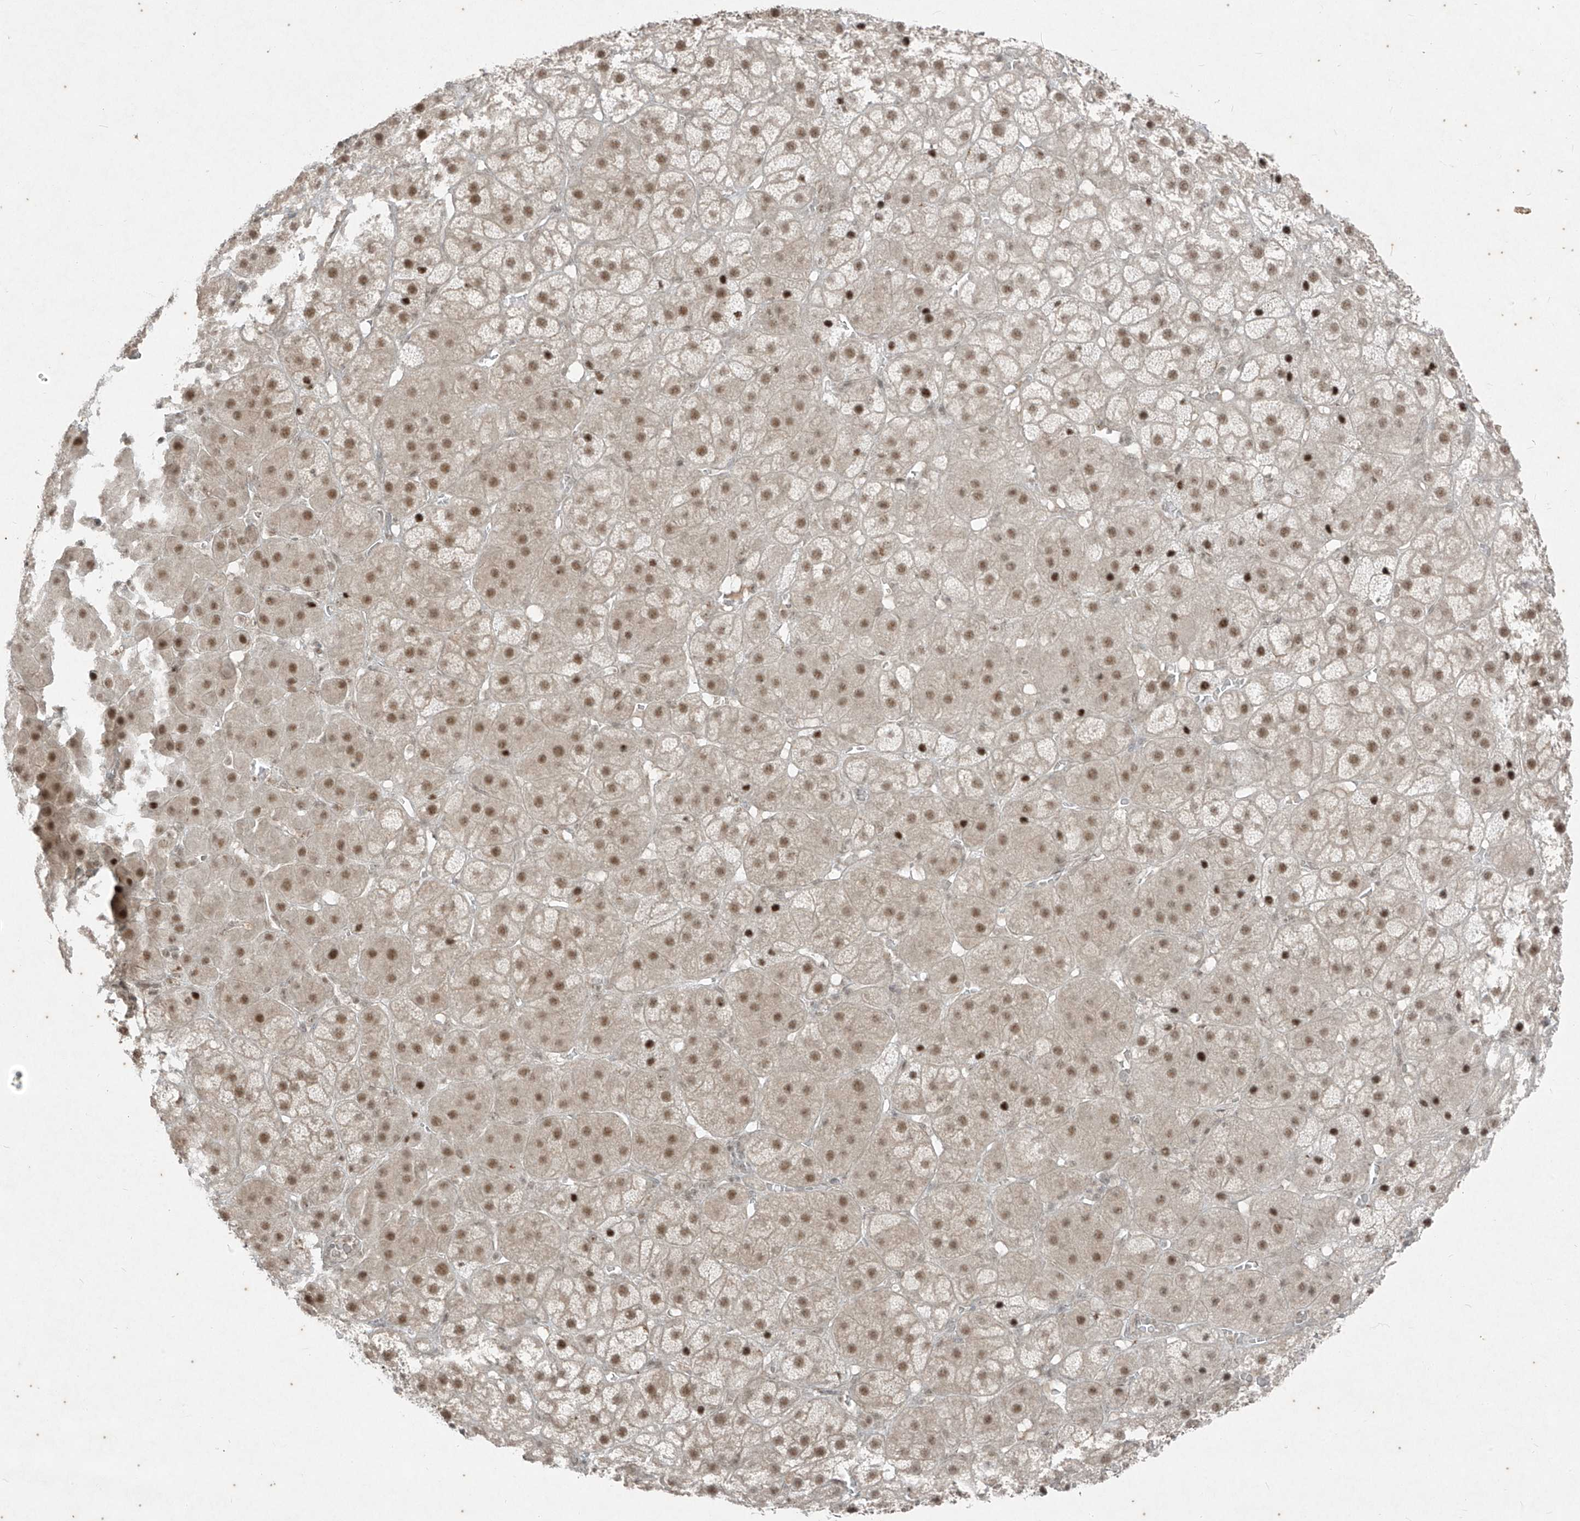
{"staining": {"intensity": "moderate", "quantity": "25%-75%", "location": "nuclear"}, "tissue": "adrenal gland", "cell_type": "Glandular cells", "image_type": "normal", "snomed": [{"axis": "morphology", "description": "Normal tissue, NOS"}, {"axis": "topography", "description": "Adrenal gland"}], "caption": "Immunohistochemical staining of unremarkable adrenal gland demonstrates moderate nuclear protein expression in approximately 25%-75% of glandular cells.", "gene": "ZNF354B", "patient": {"sex": "female", "age": 57}}